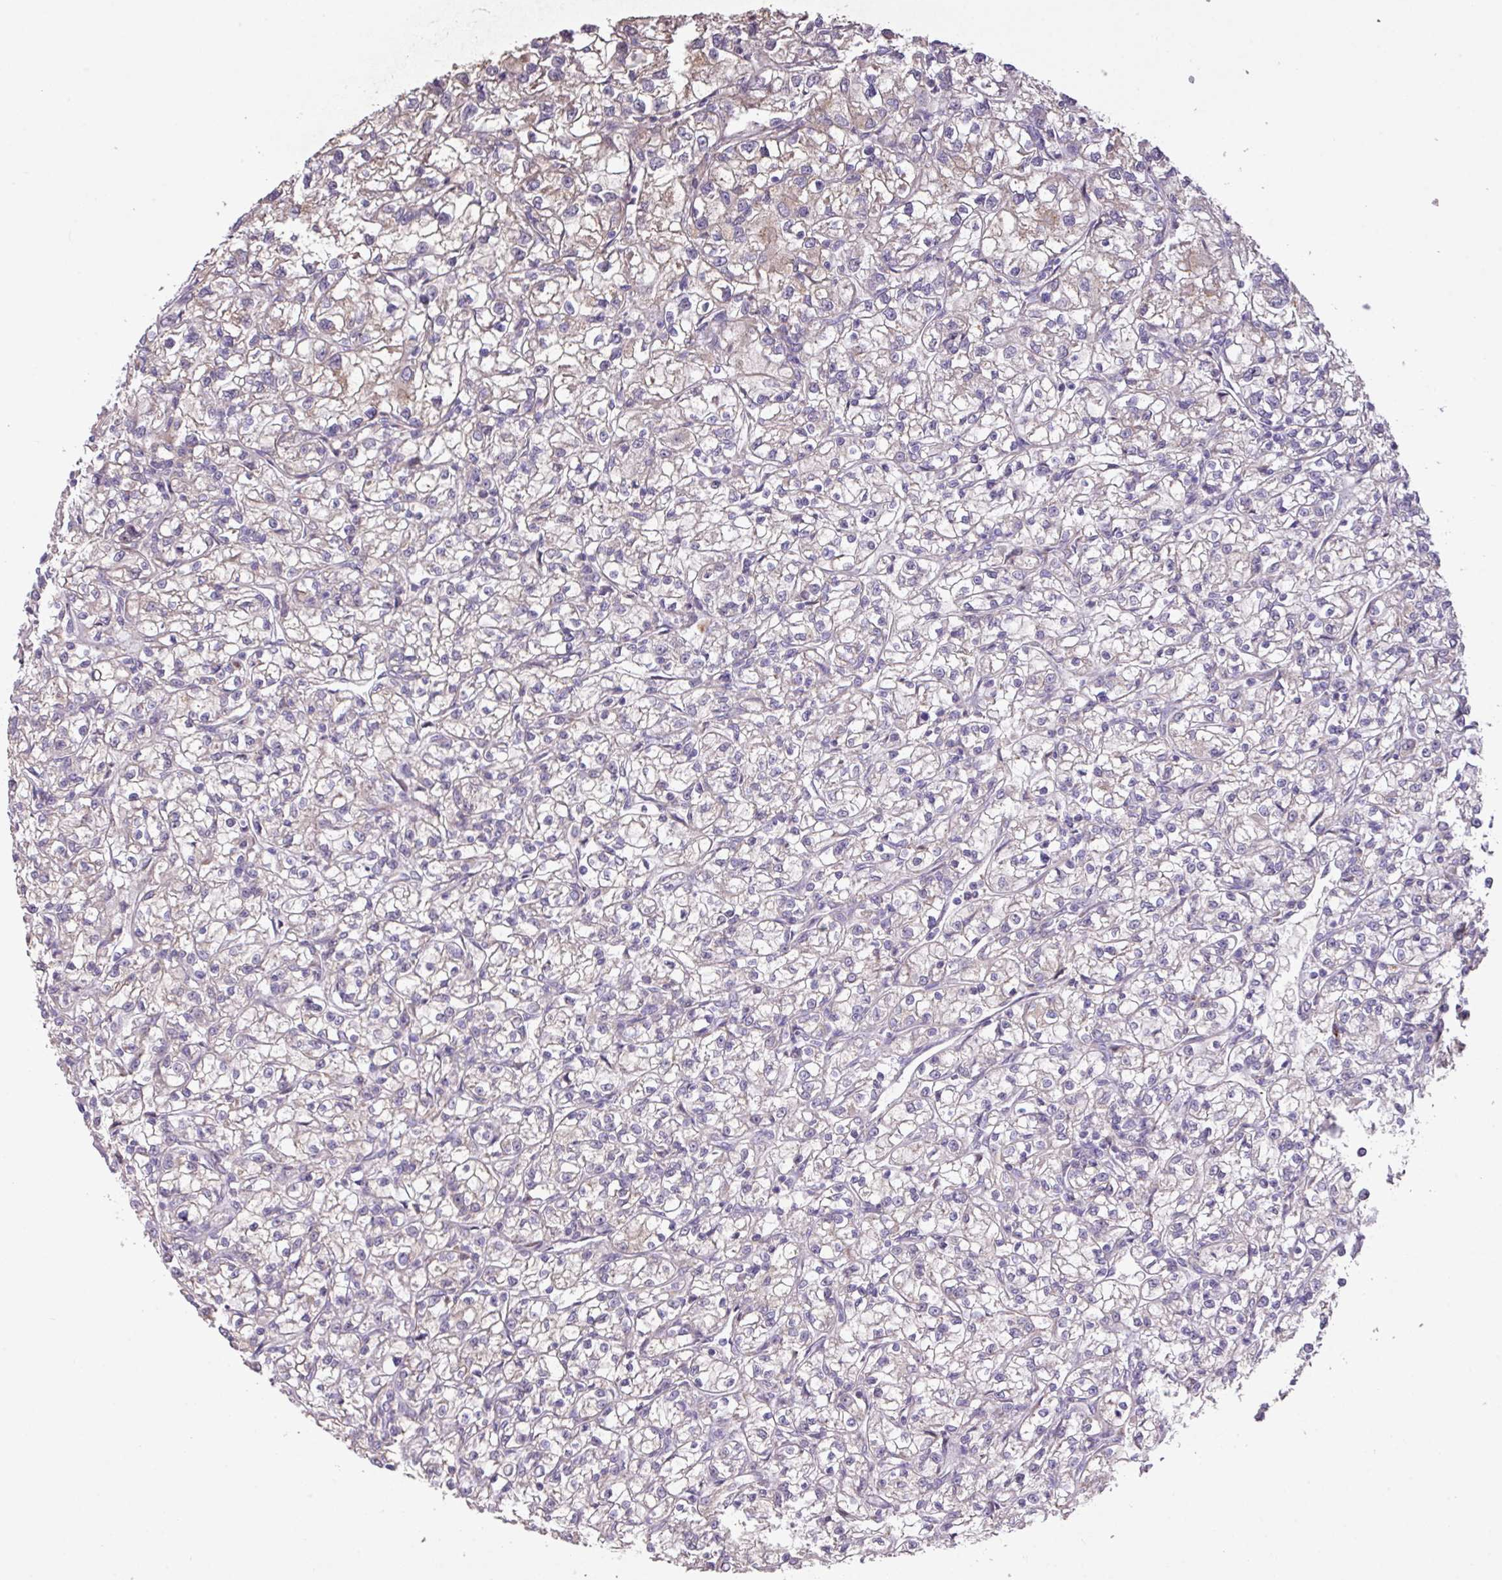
{"staining": {"intensity": "weak", "quantity": "<25%", "location": "cytoplasmic/membranous"}, "tissue": "renal cancer", "cell_type": "Tumor cells", "image_type": "cancer", "snomed": [{"axis": "morphology", "description": "Adenocarcinoma, NOS"}, {"axis": "topography", "description": "Kidney"}], "caption": "An immunohistochemistry photomicrograph of adenocarcinoma (renal) is shown. There is no staining in tumor cells of adenocarcinoma (renal).", "gene": "PRADC1", "patient": {"sex": "female", "age": 59}}